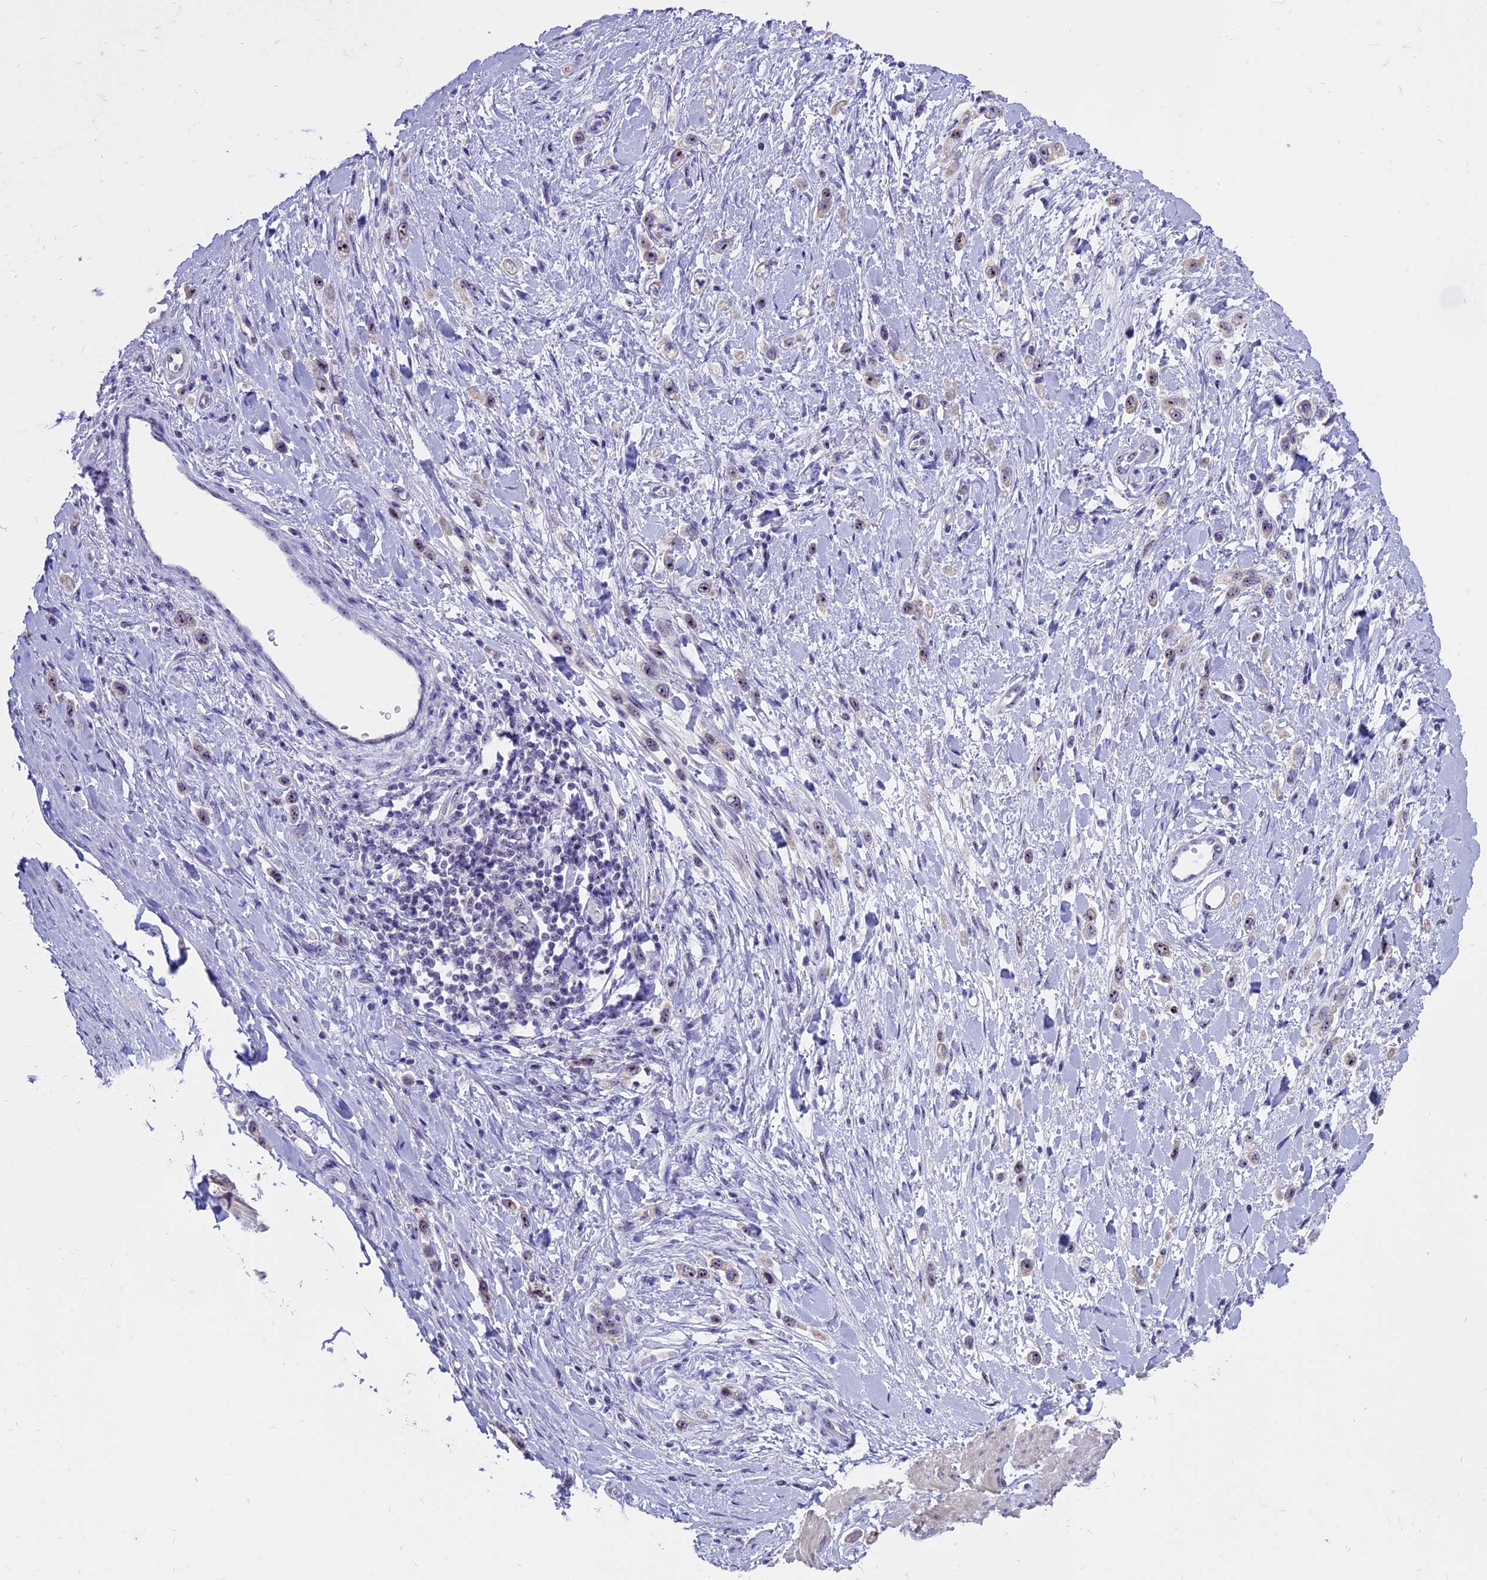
{"staining": {"intensity": "weak", "quantity": ">75%", "location": "nuclear"}, "tissue": "stomach cancer", "cell_type": "Tumor cells", "image_type": "cancer", "snomed": [{"axis": "morphology", "description": "Adenocarcinoma, NOS"}, {"axis": "topography", "description": "Stomach"}], "caption": "There is low levels of weak nuclear positivity in tumor cells of stomach adenocarcinoma, as demonstrated by immunohistochemical staining (brown color).", "gene": "TBL3", "patient": {"sex": "female", "age": 65}}